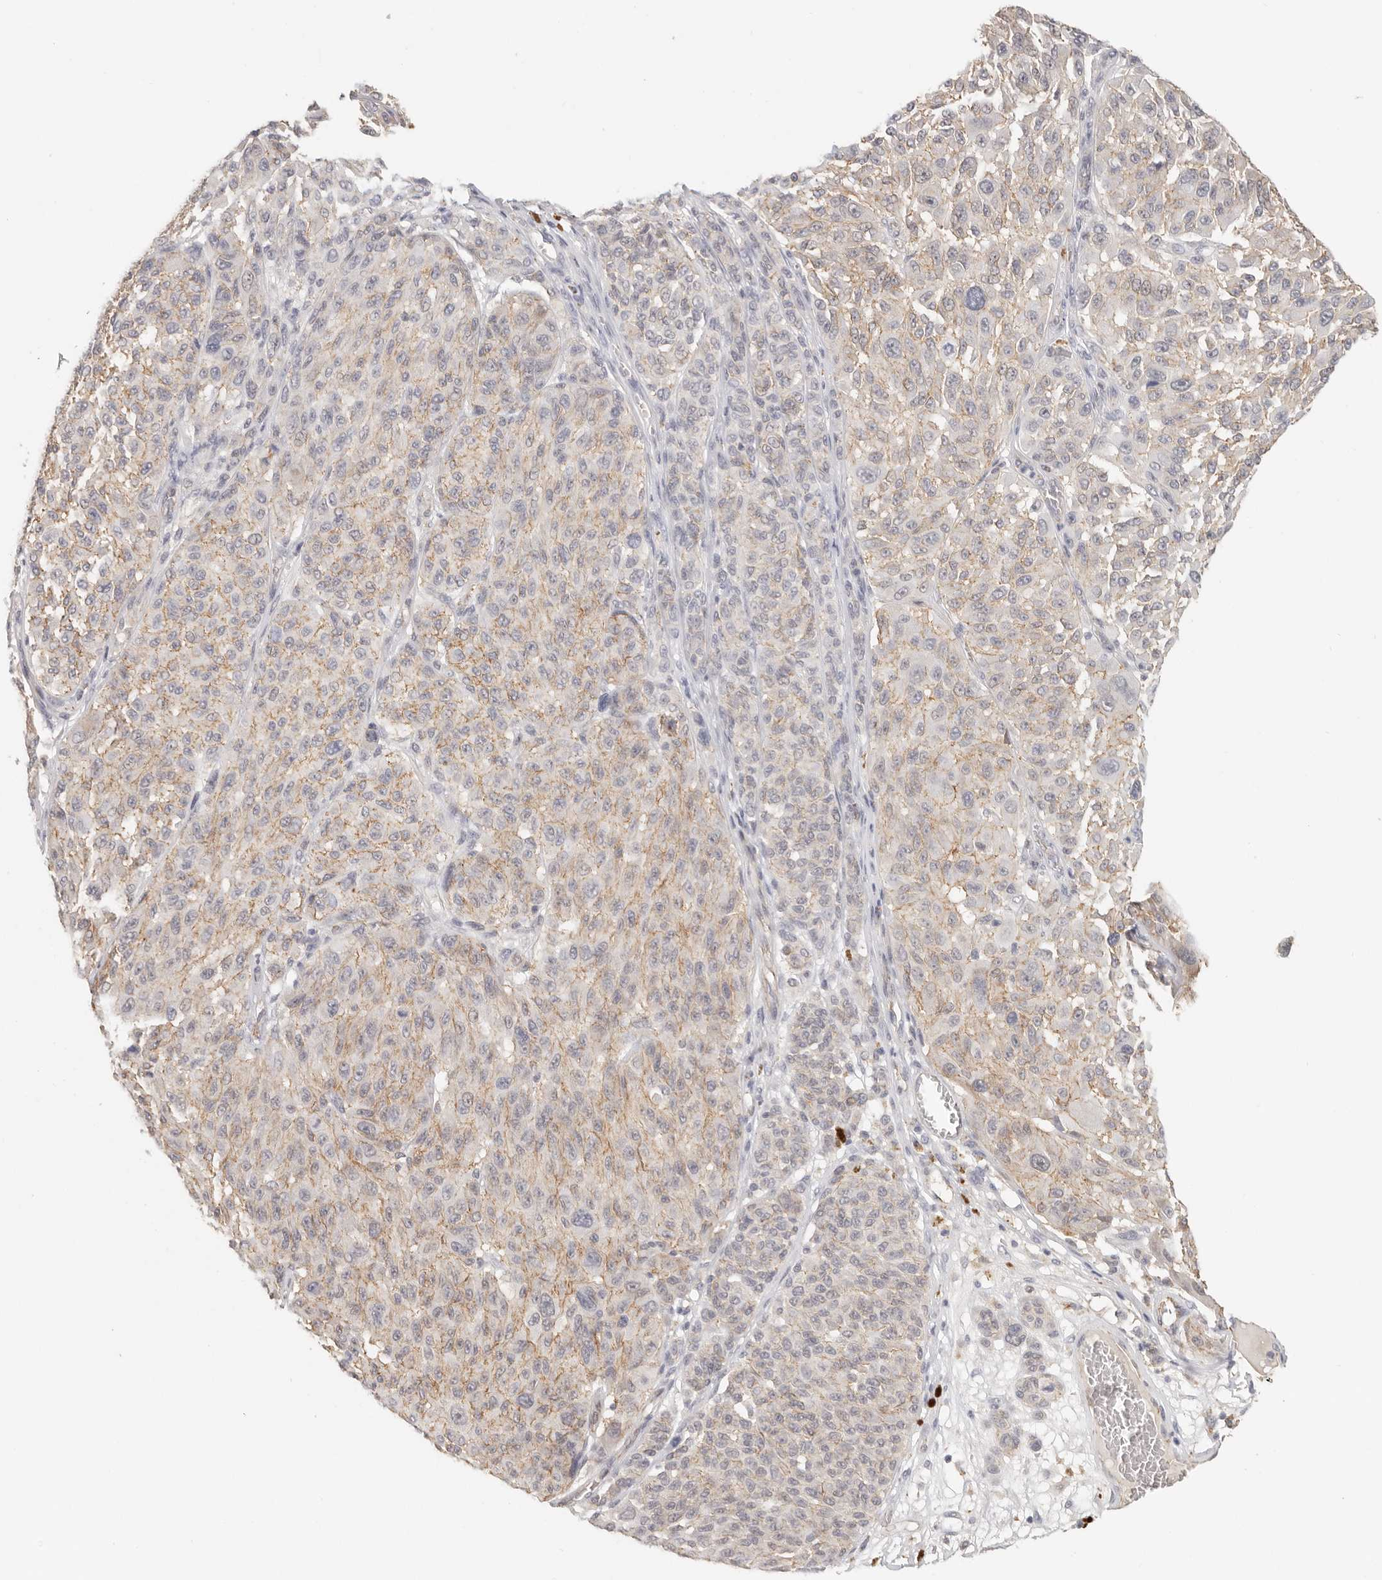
{"staining": {"intensity": "negative", "quantity": "none", "location": "none"}, "tissue": "melanoma", "cell_type": "Tumor cells", "image_type": "cancer", "snomed": [{"axis": "morphology", "description": "Malignant melanoma, NOS"}, {"axis": "topography", "description": "Skin"}], "caption": "Protein analysis of melanoma demonstrates no significant expression in tumor cells.", "gene": "ANXA9", "patient": {"sex": "male", "age": 83}}